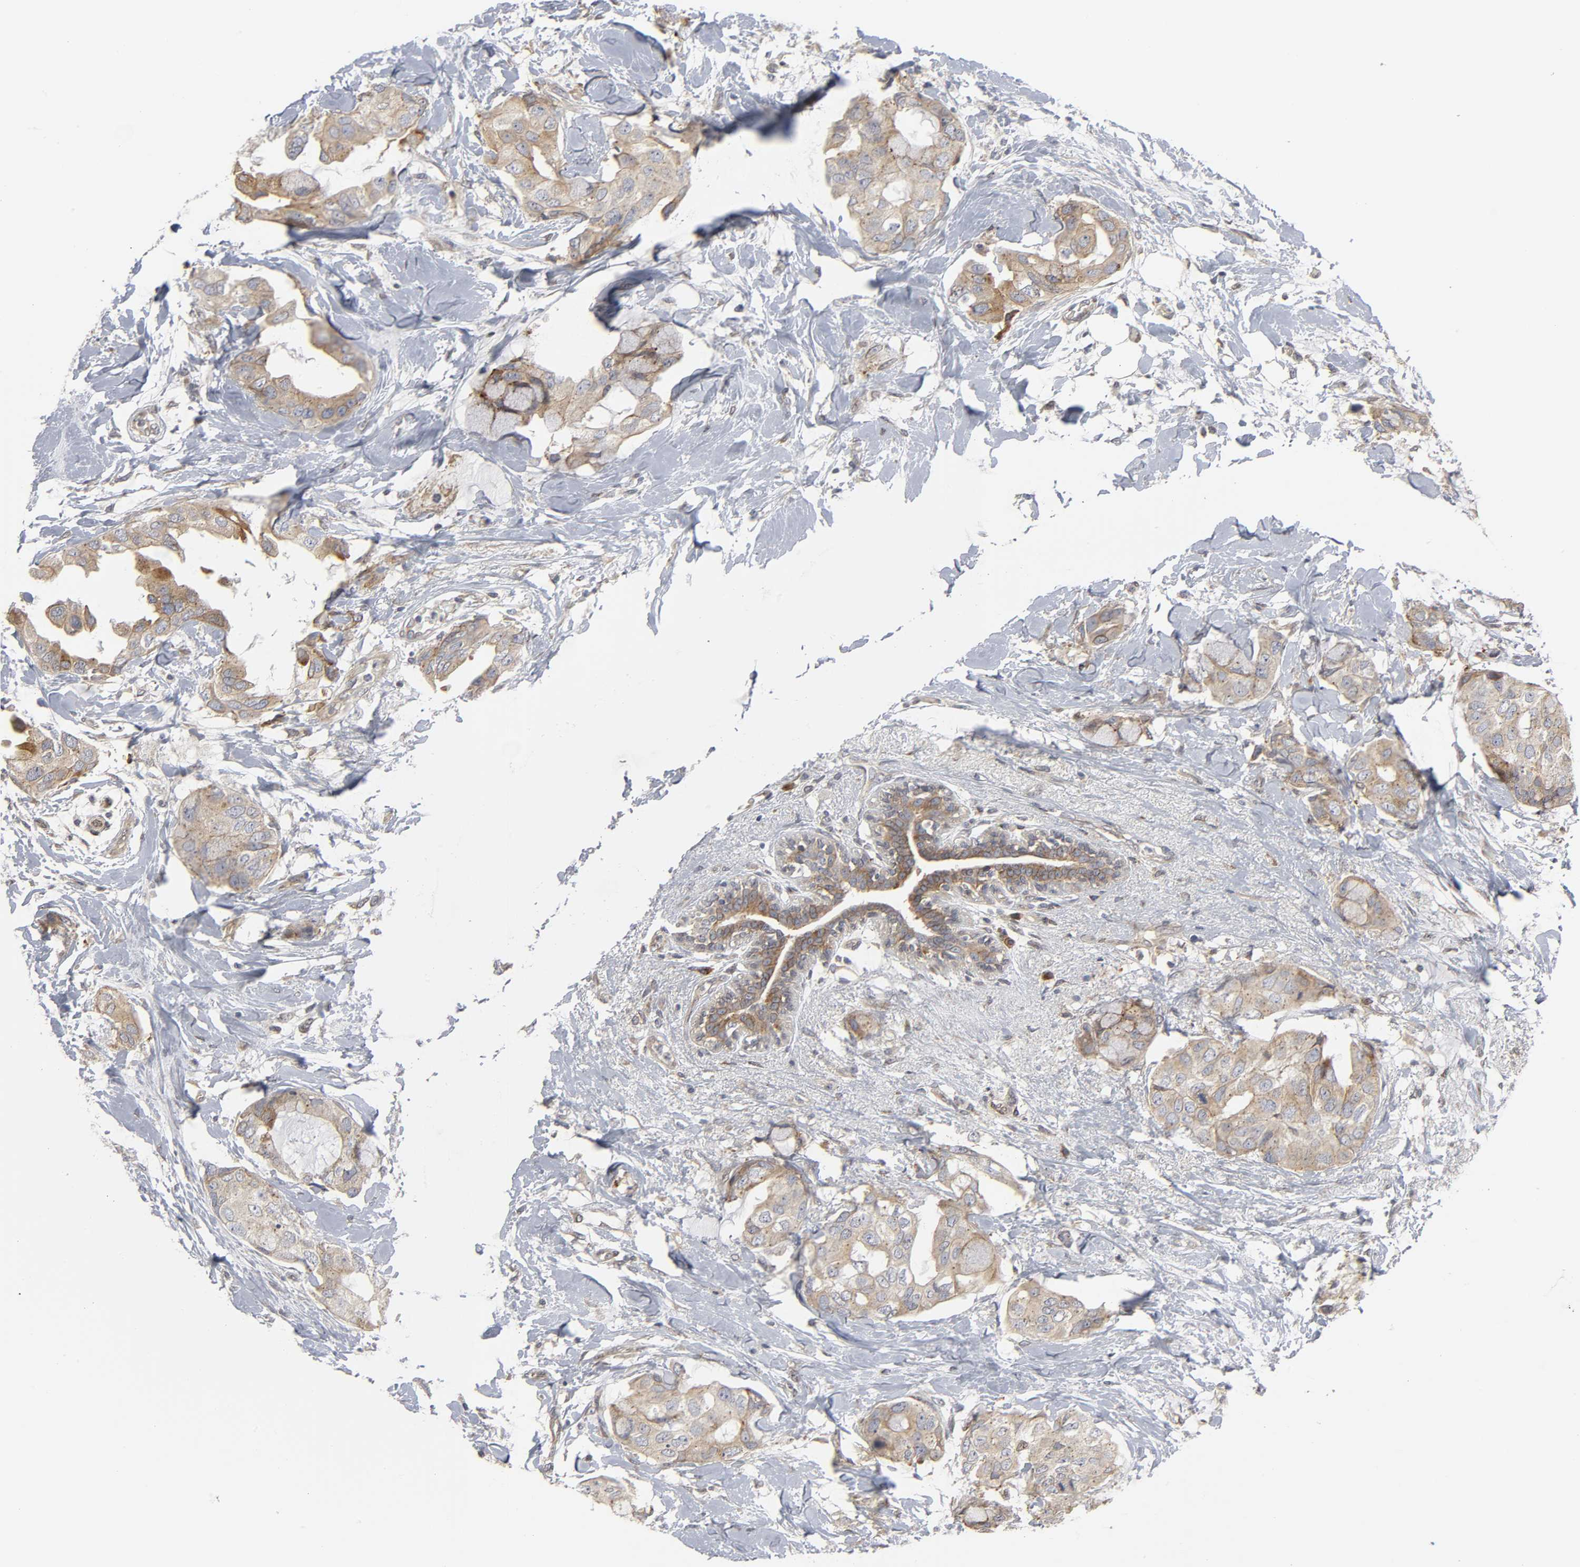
{"staining": {"intensity": "moderate", "quantity": "25%-75%", "location": "cytoplasmic/membranous"}, "tissue": "breast cancer", "cell_type": "Tumor cells", "image_type": "cancer", "snomed": [{"axis": "morphology", "description": "Duct carcinoma"}, {"axis": "topography", "description": "Breast"}], "caption": "IHC of breast cancer shows medium levels of moderate cytoplasmic/membranous positivity in about 25%-75% of tumor cells.", "gene": "ASB6", "patient": {"sex": "female", "age": 40}}